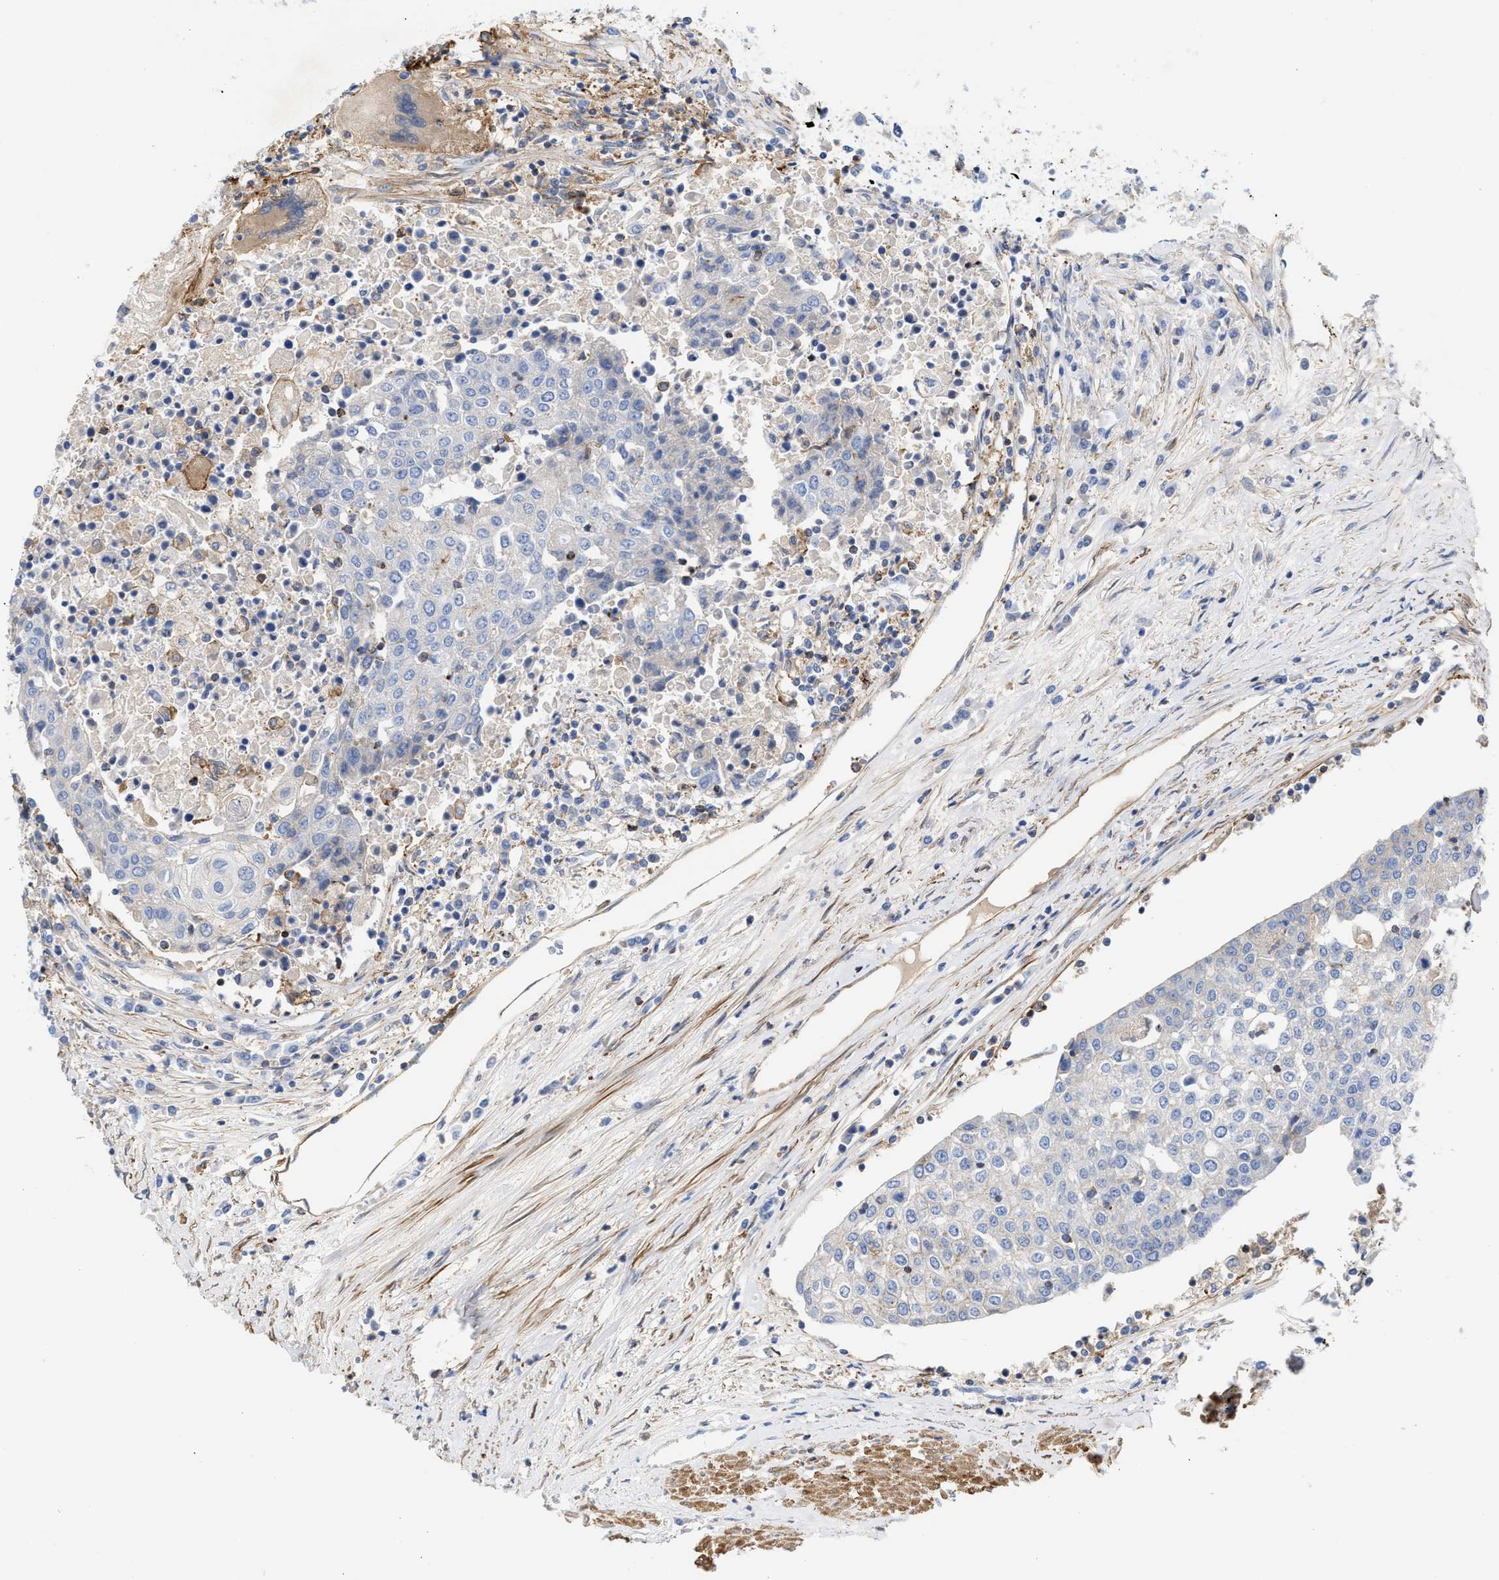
{"staining": {"intensity": "negative", "quantity": "none", "location": "none"}, "tissue": "urothelial cancer", "cell_type": "Tumor cells", "image_type": "cancer", "snomed": [{"axis": "morphology", "description": "Urothelial carcinoma, High grade"}, {"axis": "topography", "description": "Urinary bladder"}], "caption": "The histopathology image exhibits no staining of tumor cells in urothelial cancer.", "gene": "HS3ST5", "patient": {"sex": "female", "age": 85}}